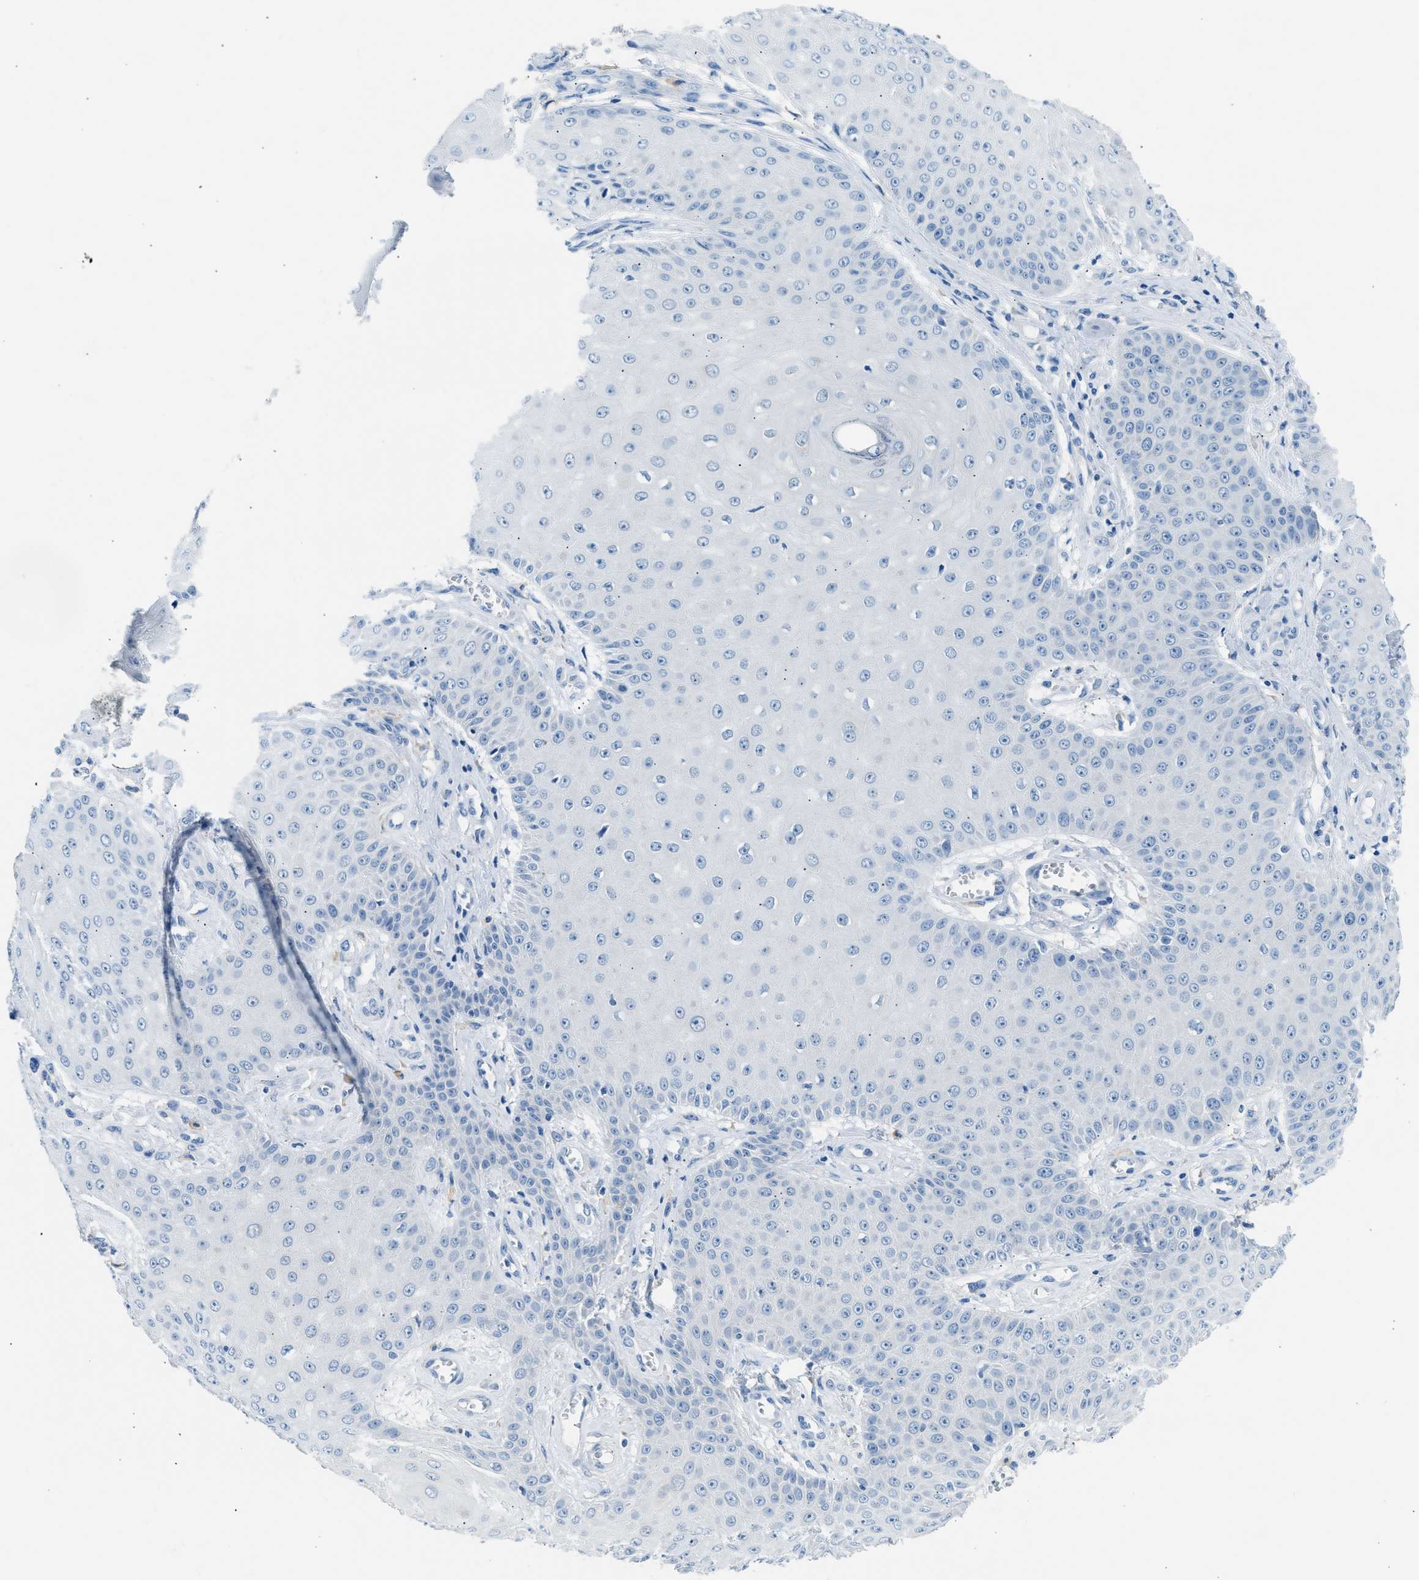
{"staining": {"intensity": "negative", "quantity": "none", "location": "none"}, "tissue": "skin cancer", "cell_type": "Tumor cells", "image_type": "cancer", "snomed": [{"axis": "morphology", "description": "Squamous cell carcinoma, NOS"}, {"axis": "topography", "description": "Skin"}], "caption": "Tumor cells are negative for brown protein staining in skin squamous cell carcinoma. The staining was performed using DAB (3,3'-diaminobenzidine) to visualize the protein expression in brown, while the nuclei were stained in blue with hematoxylin (Magnification: 20x).", "gene": "CLDN18", "patient": {"sex": "male", "age": 74}}